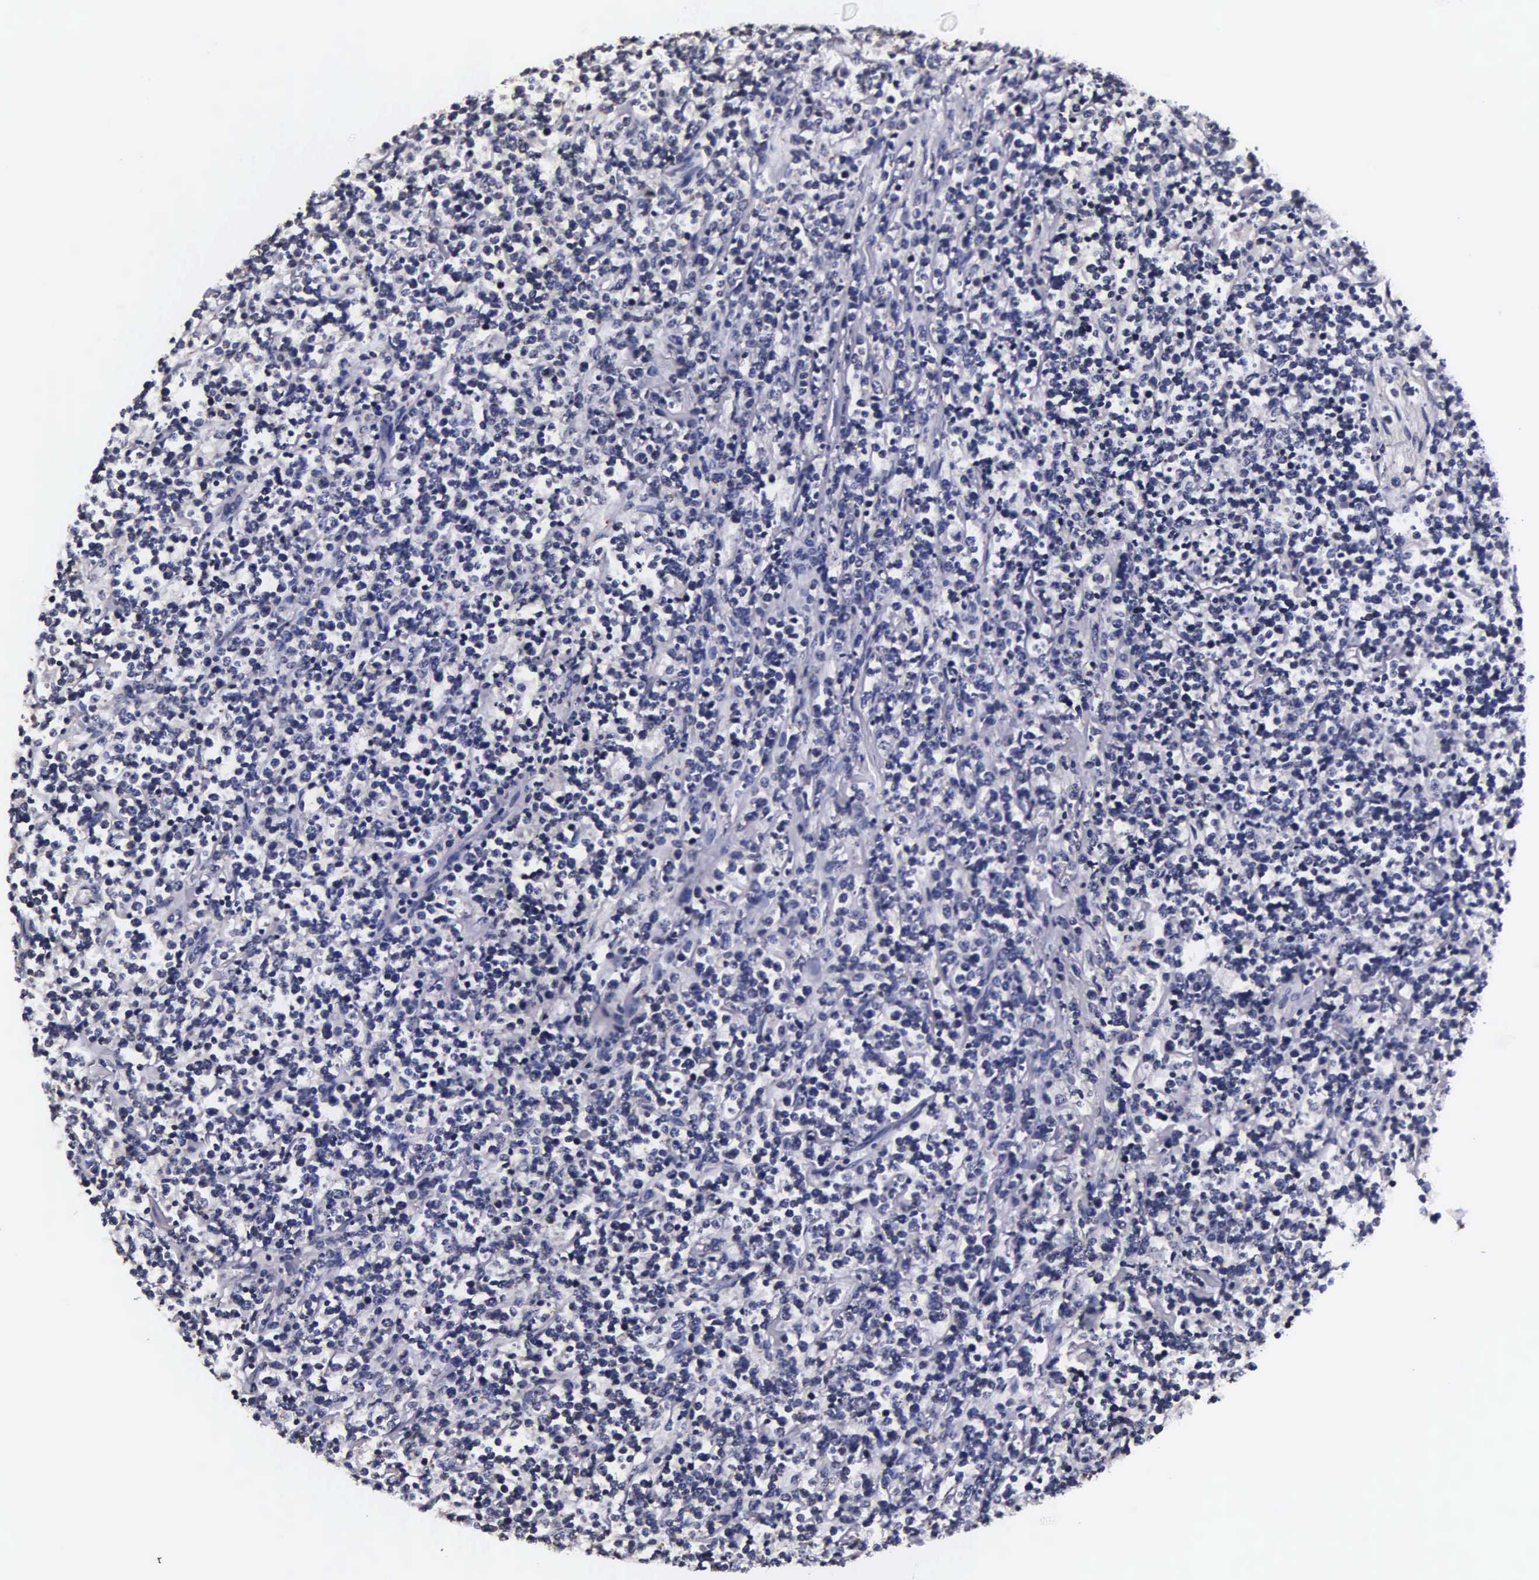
{"staining": {"intensity": "negative", "quantity": "none", "location": "none"}, "tissue": "lymphoma", "cell_type": "Tumor cells", "image_type": "cancer", "snomed": [{"axis": "morphology", "description": "Malignant lymphoma, non-Hodgkin's type, High grade"}, {"axis": "topography", "description": "Small intestine"}, {"axis": "topography", "description": "Colon"}], "caption": "Tumor cells are negative for protein expression in human lymphoma.", "gene": "PSMA3", "patient": {"sex": "male", "age": 8}}